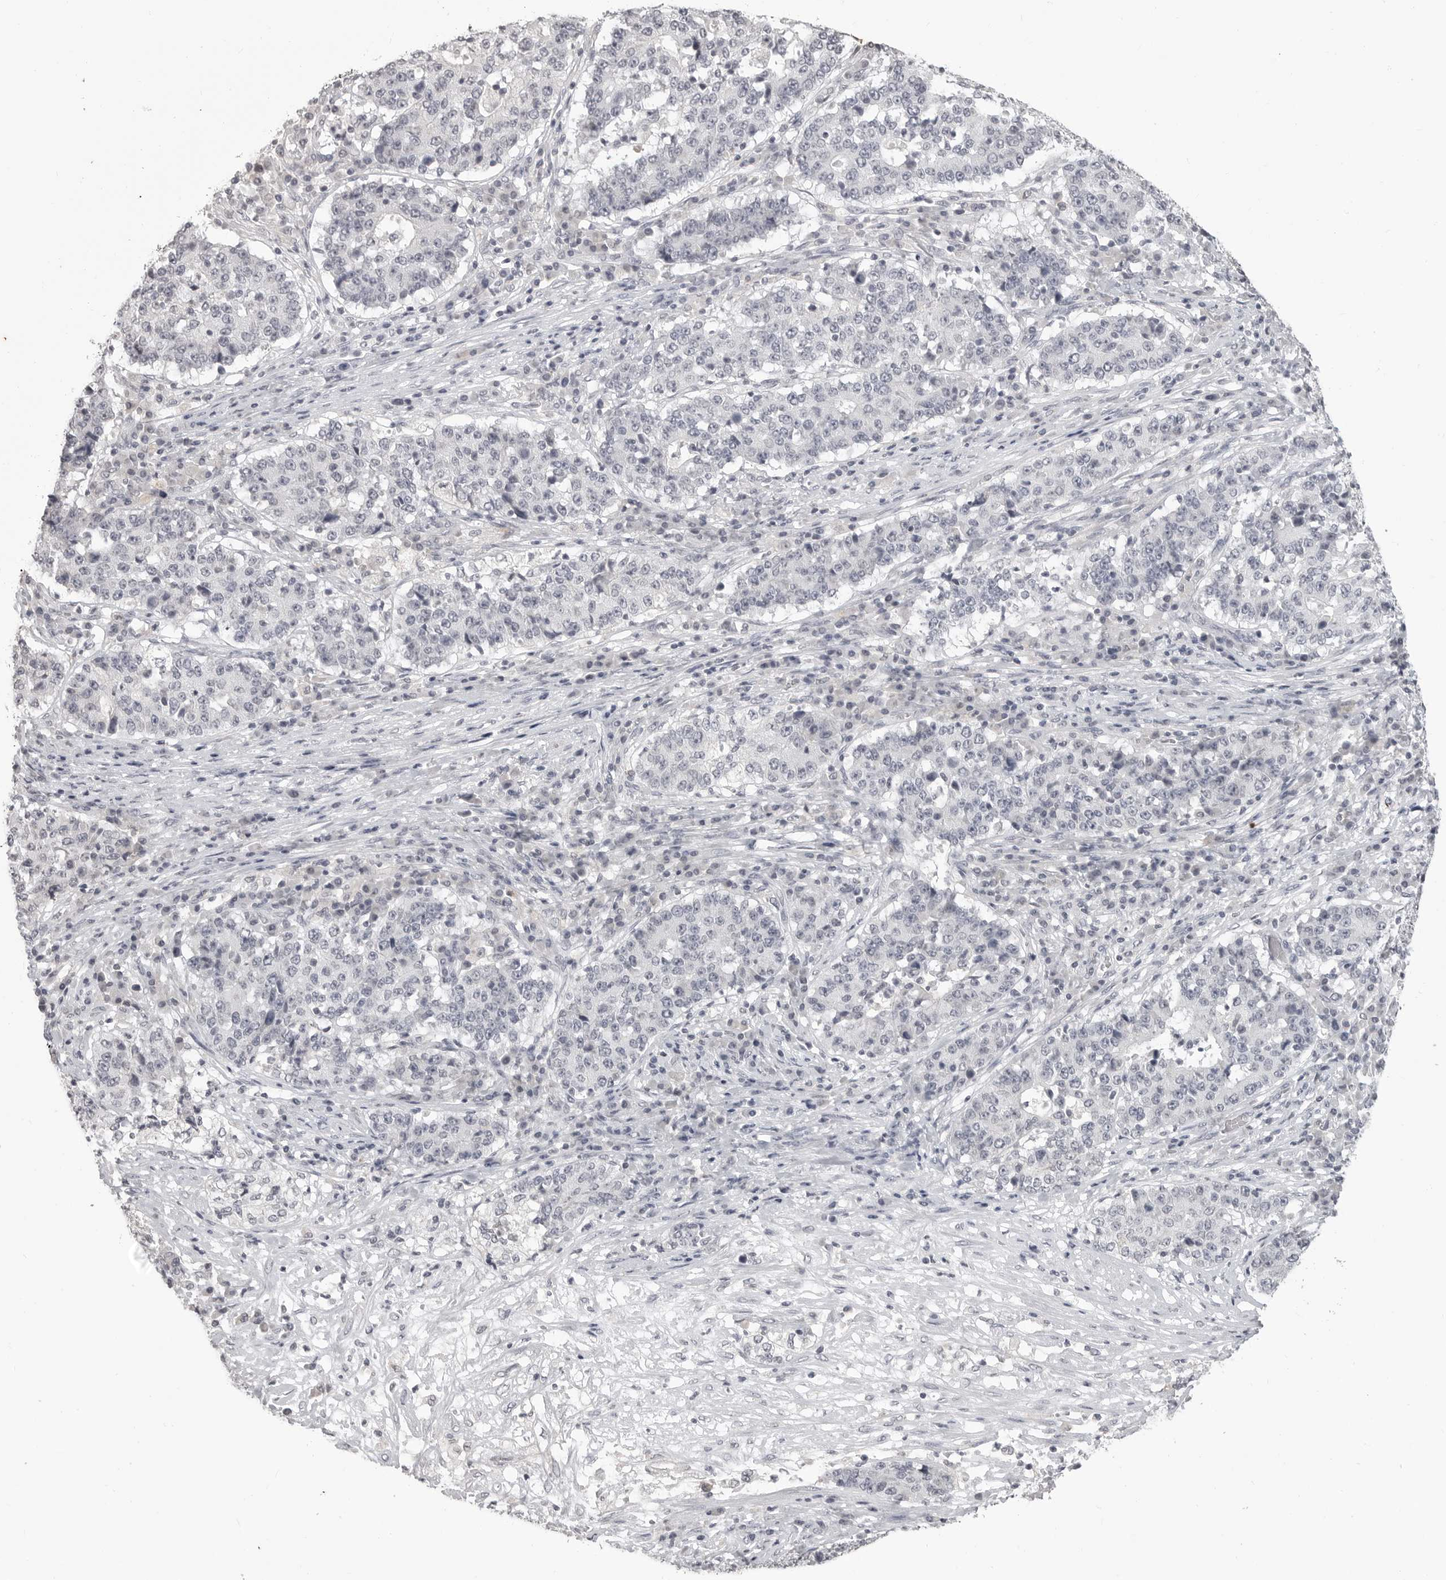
{"staining": {"intensity": "negative", "quantity": "none", "location": "none"}, "tissue": "stomach cancer", "cell_type": "Tumor cells", "image_type": "cancer", "snomed": [{"axis": "morphology", "description": "Adenocarcinoma, NOS"}, {"axis": "topography", "description": "Stomach"}], "caption": "There is no significant positivity in tumor cells of adenocarcinoma (stomach). (Brightfield microscopy of DAB IHC at high magnification).", "gene": "PRSS1", "patient": {"sex": "male", "age": 59}}